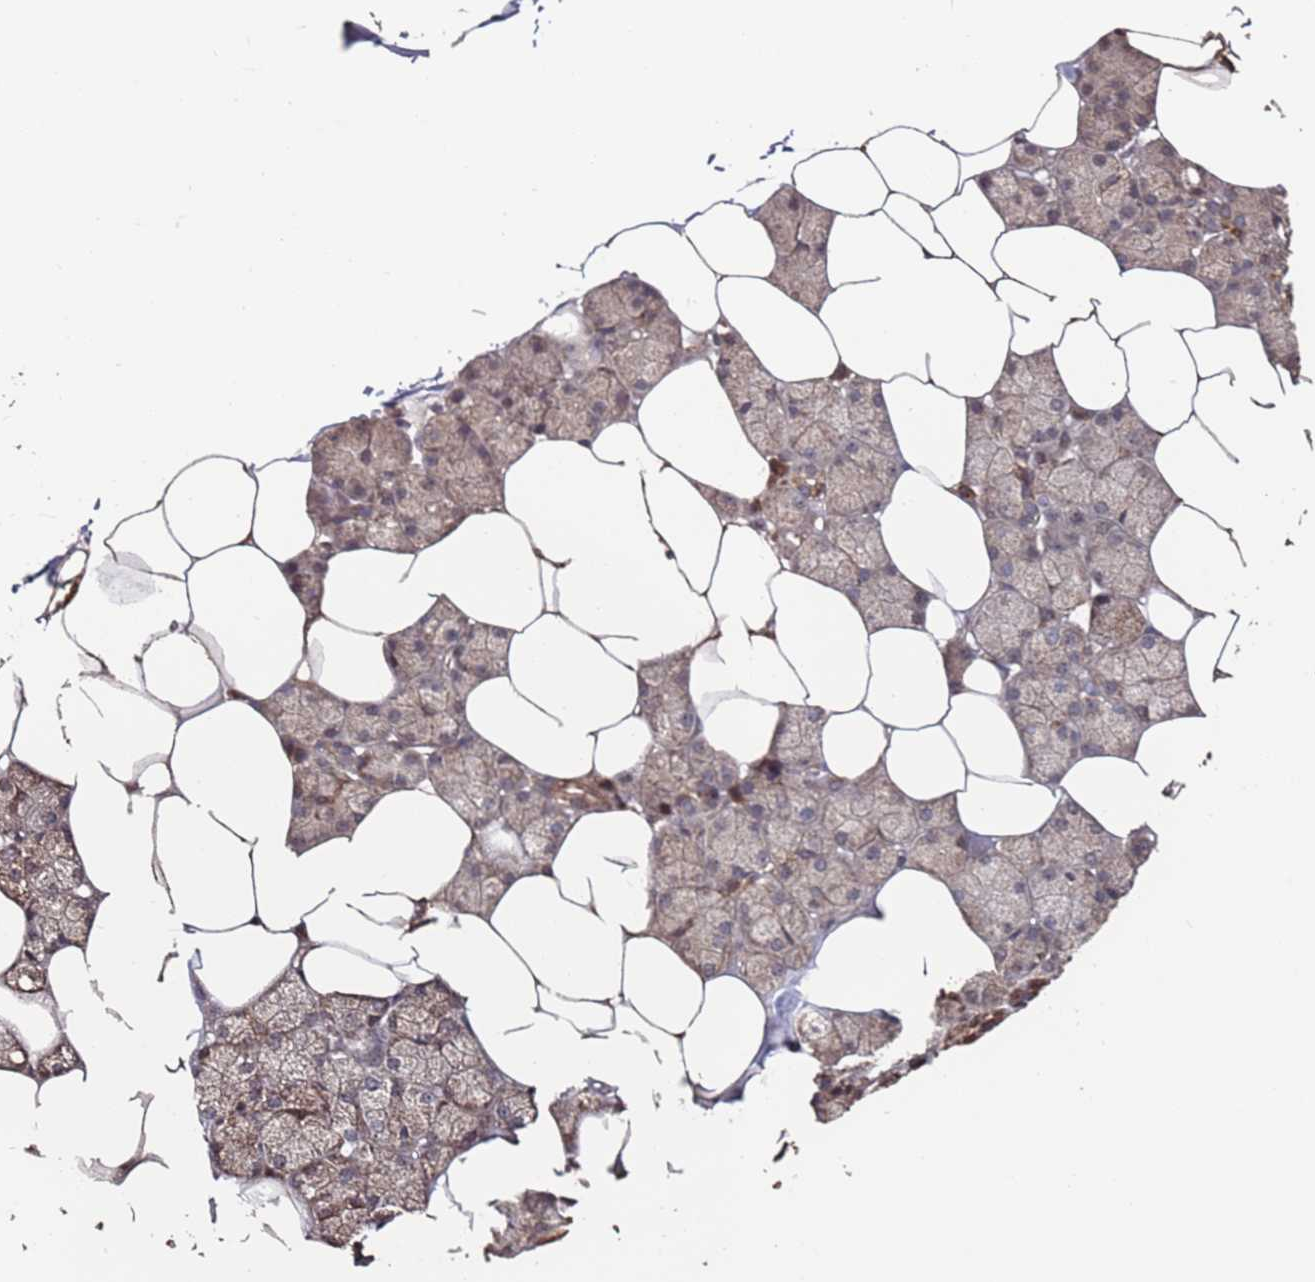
{"staining": {"intensity": "moderate", "quantity": "25%-75%", "location": "cytoplasmic/membranous"}, "tissue": "salivary gland", "cell_type": "Glandular cells", "image_type": "normal", "snomed": [{"axis": "morphology", "description": "Normal tissue, NOS"}, {"axis": "topography", "description": "Salivary gland"}], "caption": "About 25%-75% of glandular cells in normal human salivary gland reveal moderate cytoplasmic/membranous protein staining as visualized by brown immunohistochemical staining.", "gene": "PRR7", "patient": {"sex": "male", "age": 62}}